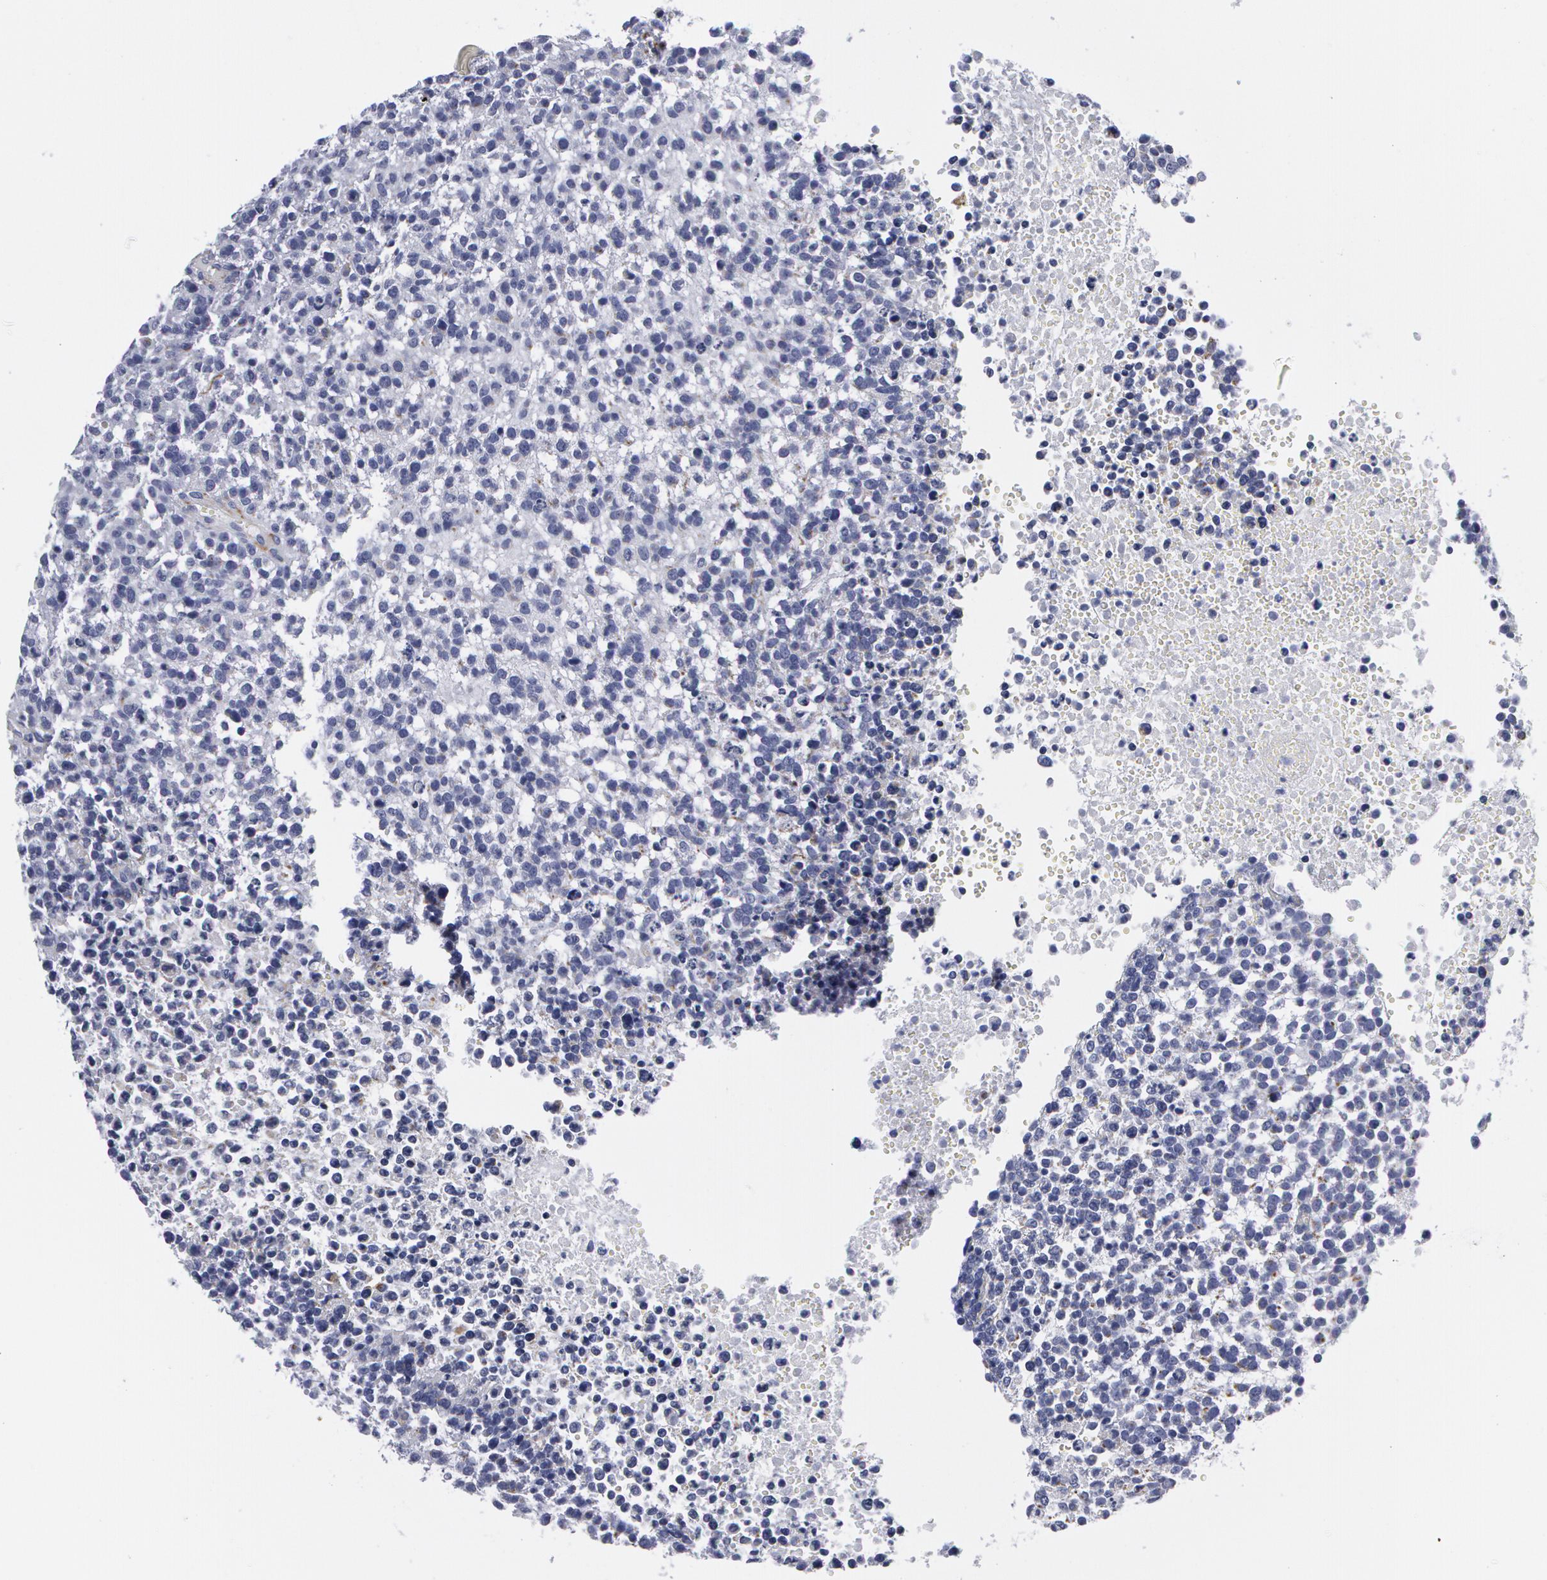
{"staining": {"intensity": "negative", "quantity": "none", "location": "none"}, "tissue": "glioma", "cell_type": "Tumor cells", "image_type": "cancer", "snomed": [{"axis": "morphology", "description": "Glioma, malignant, High grade"}, {"axis": "topography", "description": "Brain"}], "caption": "A histopathology image of human high-grade glioma (malignant) is negative for staining in tumor cells.", "gene": "SMC1B", "patient": {"sex": "male", "age": 66}}